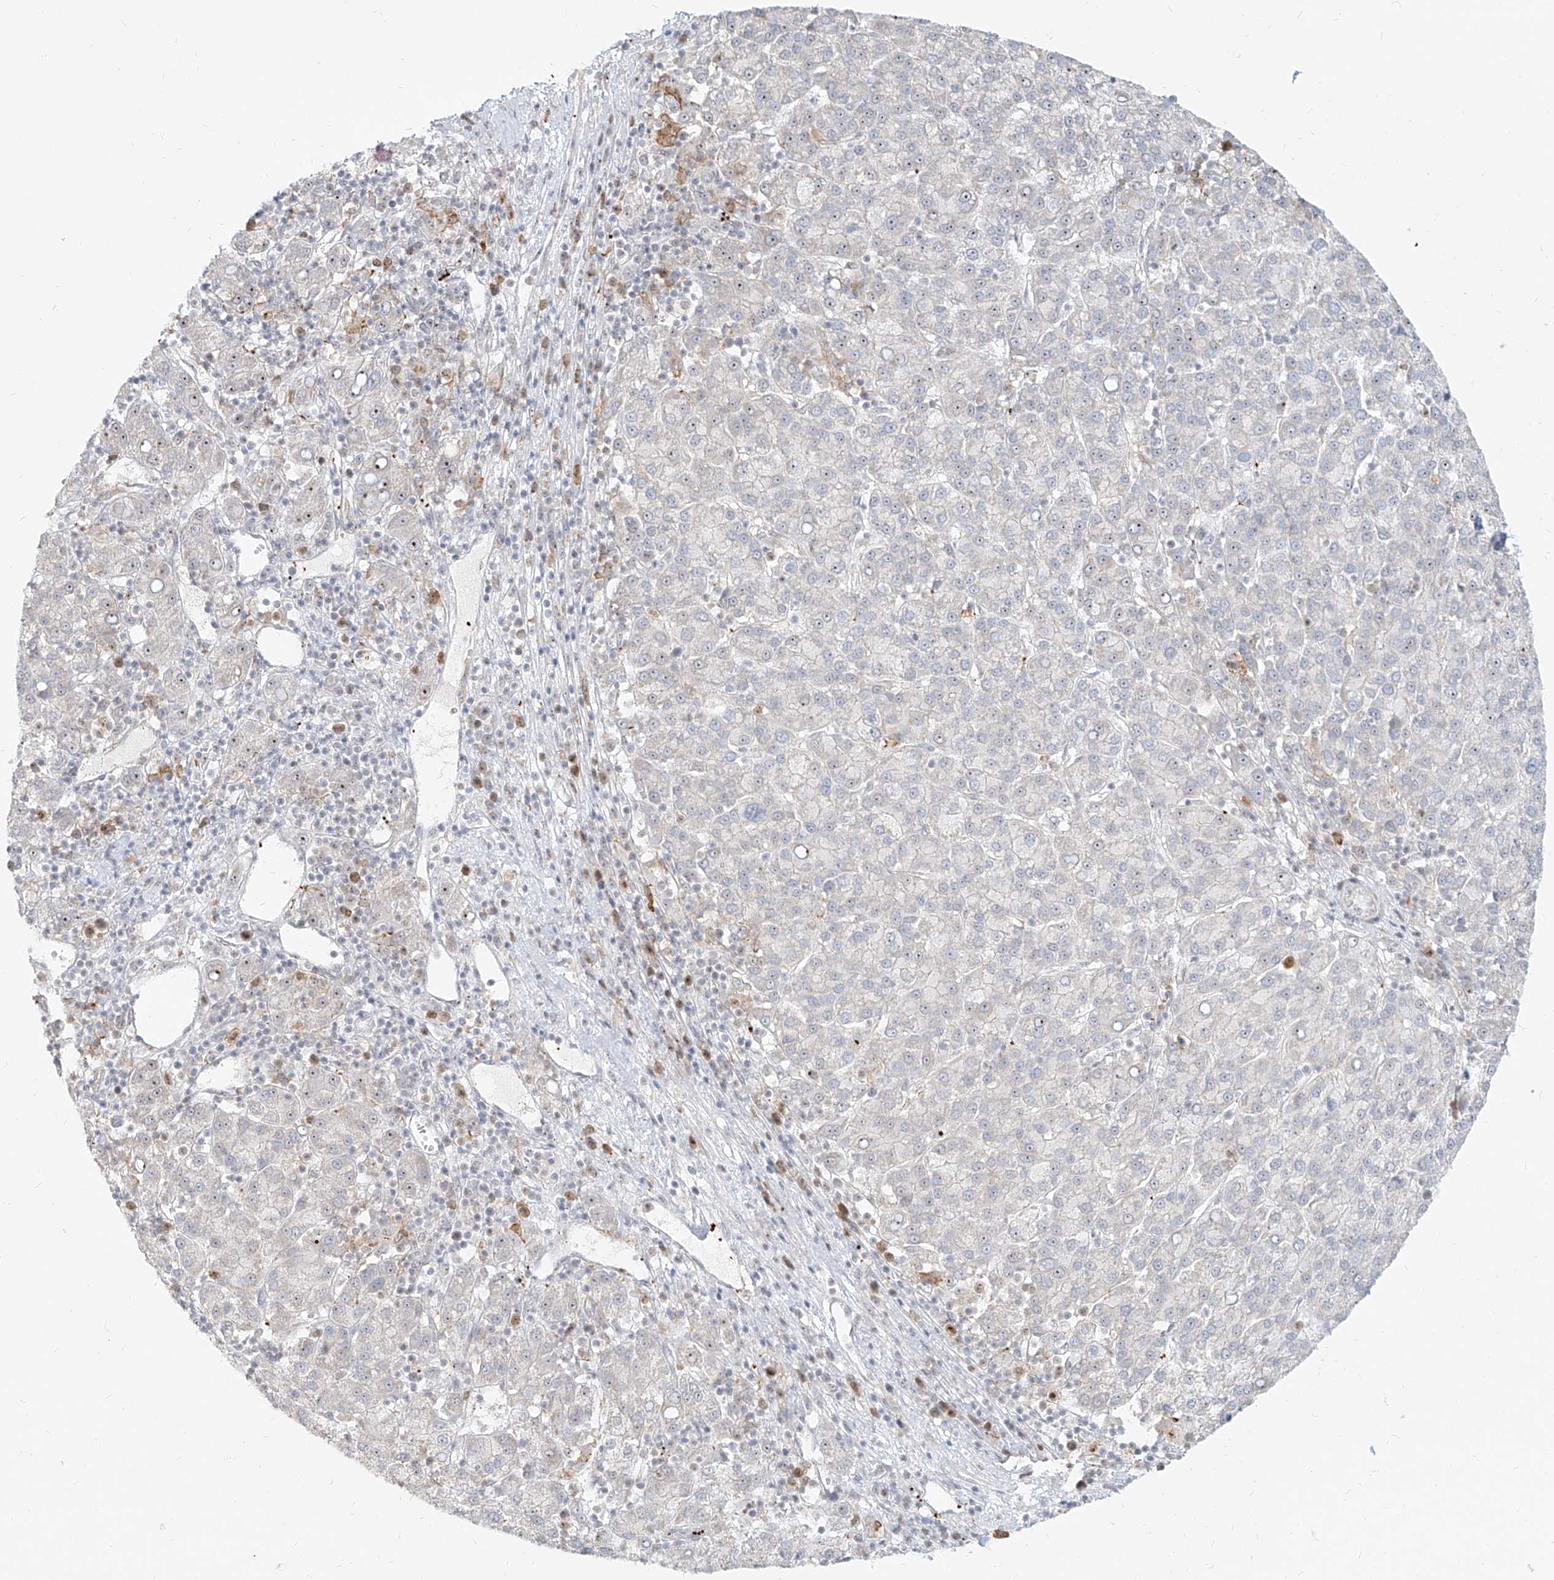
{"staining": {"intensity": "moderate", "quantity": "<25%", "location": "nuclear"}, "tissue": "liver cancer", "cell_type": "Tumor cells", "image_type": "cancer", "snomed": [{"axis": "morphology", "description": "Carcinoma, Hepatocellular, NOS"}, {"axis": "topography", "description": "Liver"}], "caption": "A low amount of moderate nuclear positivity is identified in approximately <25% of tumor cells in liver cancer tissue.", "gene": "BYSL", "patient": {"sex": "female", "age": 58}}